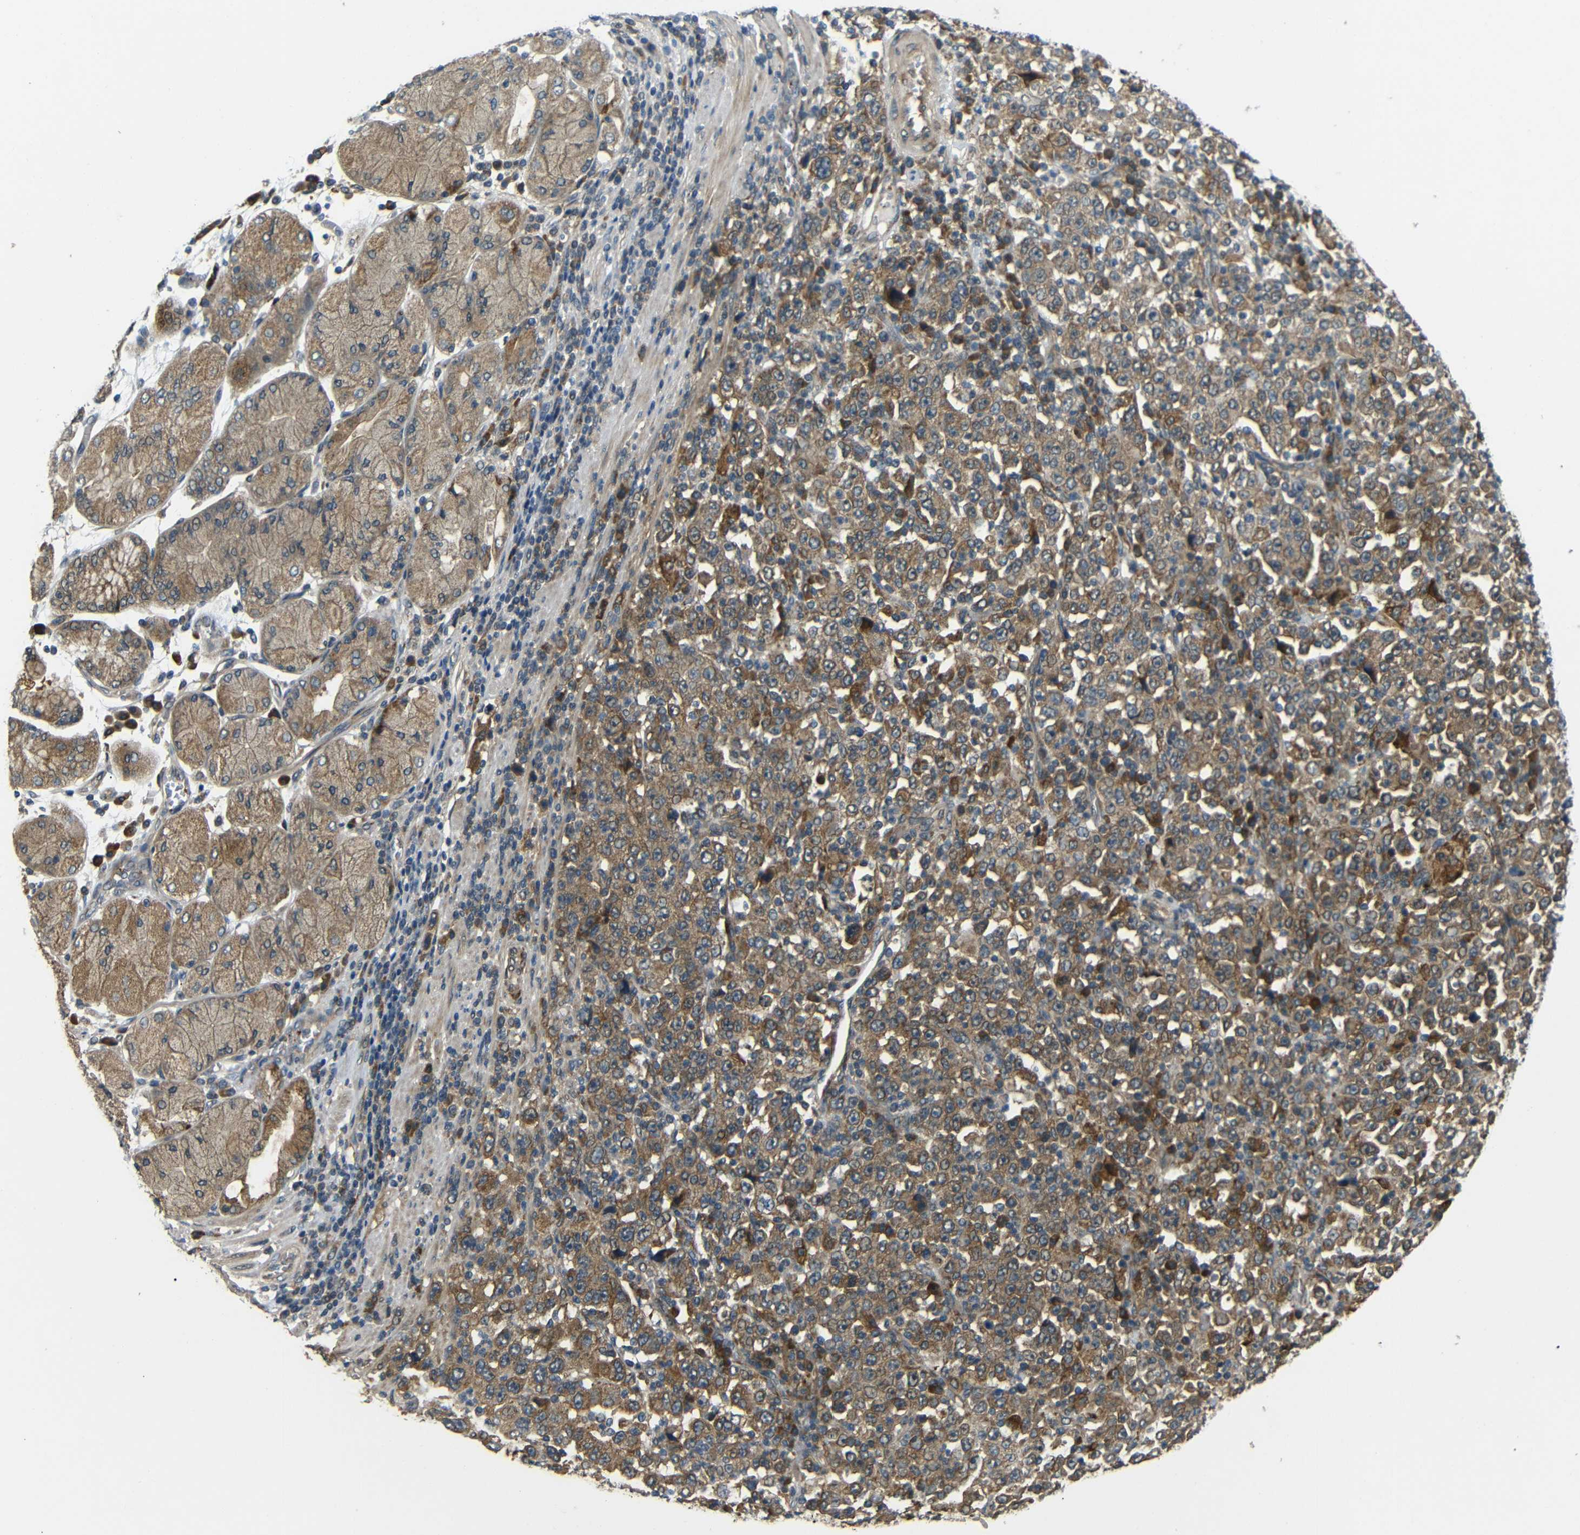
{"staining": {"intensity": "strong", "quantity": ">75%", "location": "cytoplasmic/membranous"}, "tissue": "stomach cancer", "cell_type": "Tumor cells", "image_type": "cancer", "snomed": [{"axis": "morphology", "description": "Normal tissue, NOS"}, {"axis": "morphology", "description": "Adenocarcinoma, NOS"}, {"axis": "topography", "description": "Stomach, upper"}, {"axis": "topography", "description": "Stomach"}], "caption": "Tumor cells reveal high levels of strong cytoplasmic/membranous staining in approximately >75% of cells in human stomach adenocarcinoma.", "gene": "EPHB2", "patient": {"sex": "male", "age": 59}}